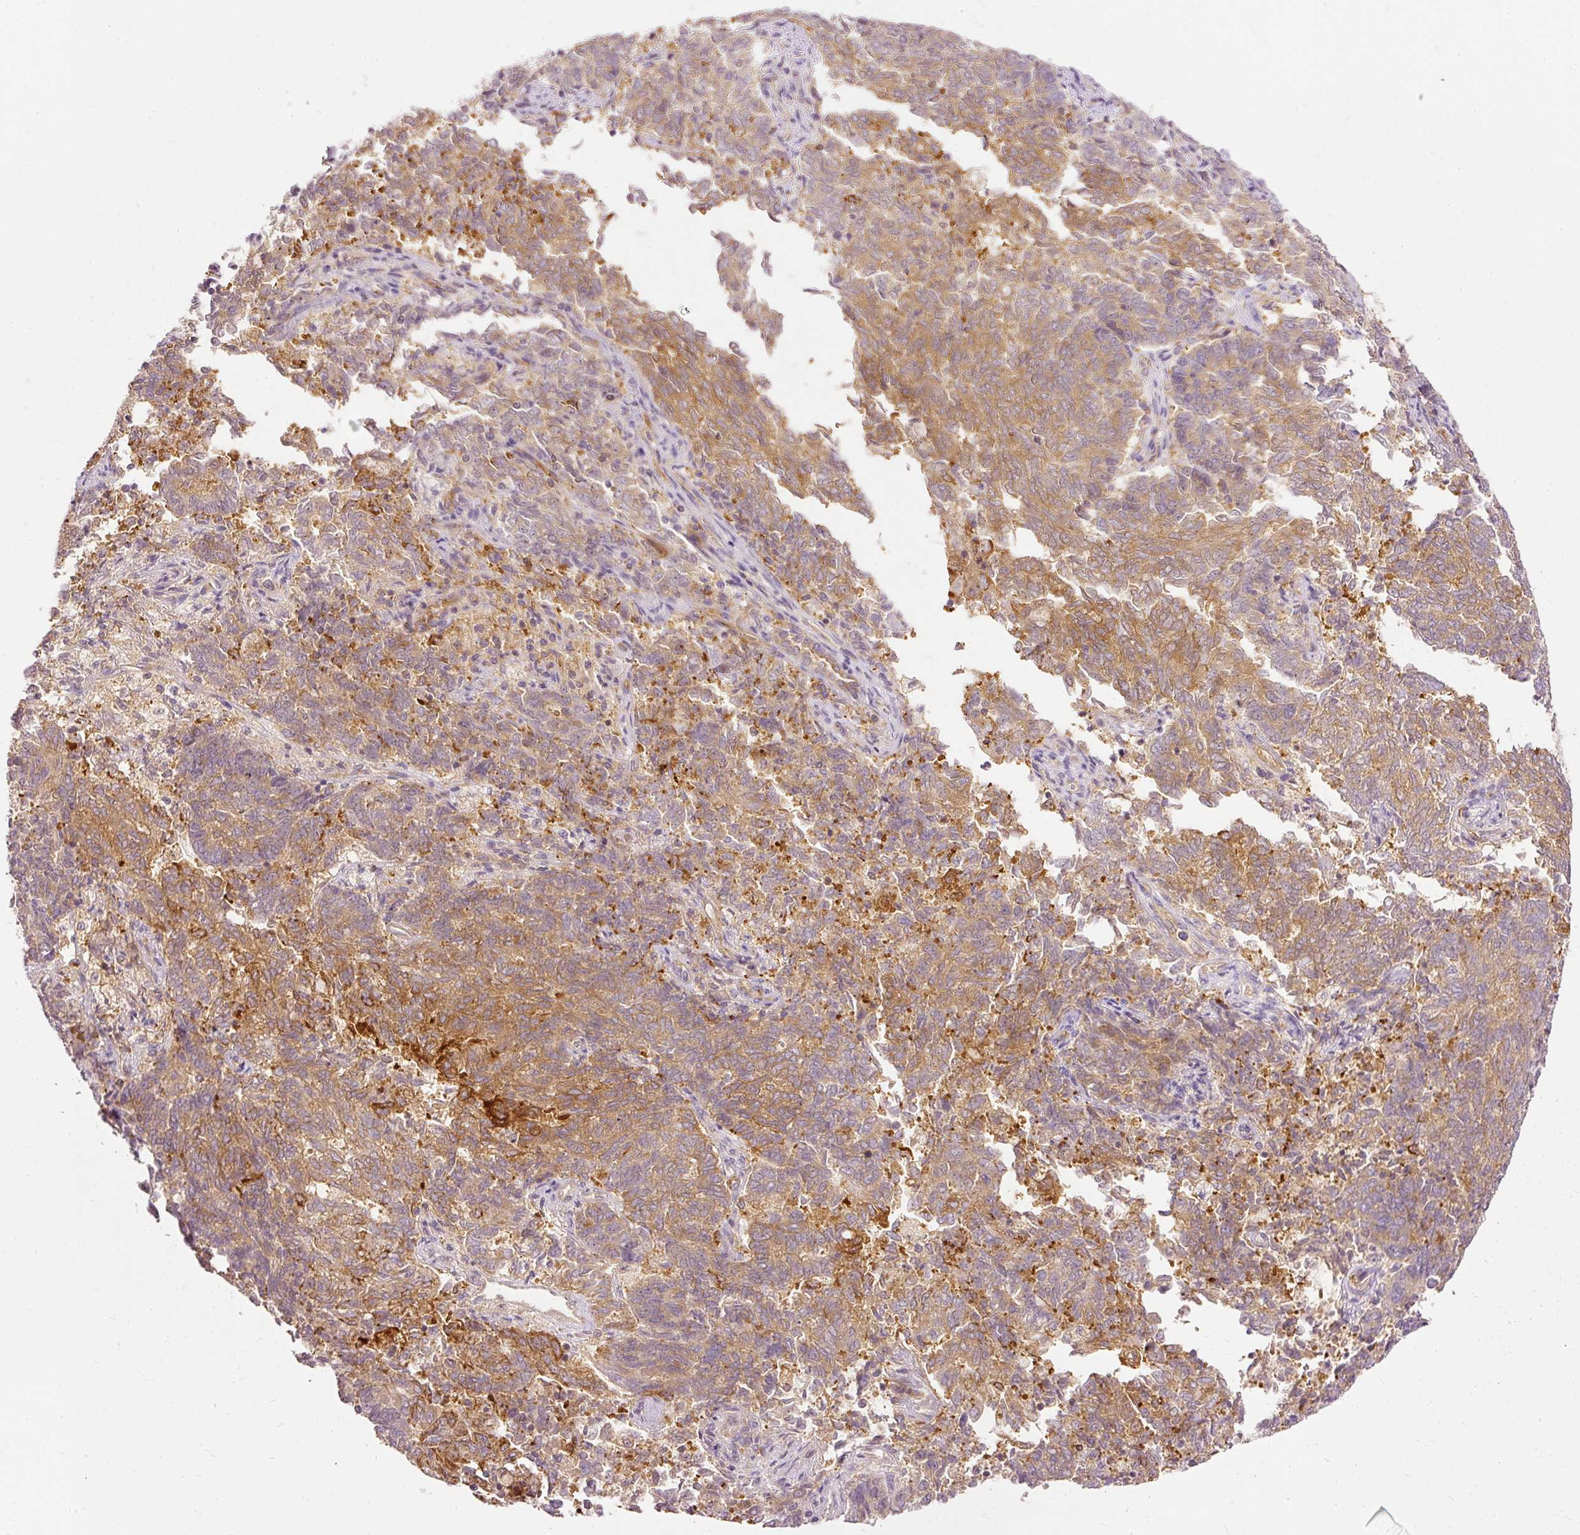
{"staining": {"intensity": "moderate", "quantity": "25%-75%", "location": "cytoplasmic/membranous"}, "tissue": "endometrial cancer", "cell_type": "Tumor cells", "image_type": "cancer", "snomed": [{"axis": "morphology", "description": "Adenocarcinoma, NOS"}, {"axis": "topography", "description": "Endometrium"}], "caption": "IHC photomicrograph of human endometrial cancer (adenocarcinoma) stained for a protein (brown), which demonstrates medium levels of moderate cytoplasmic/membranous expression in about 25%-75% of tumor cells.", "gene": "ARMH3", "patient": {"sex": "female", "age": 80}}